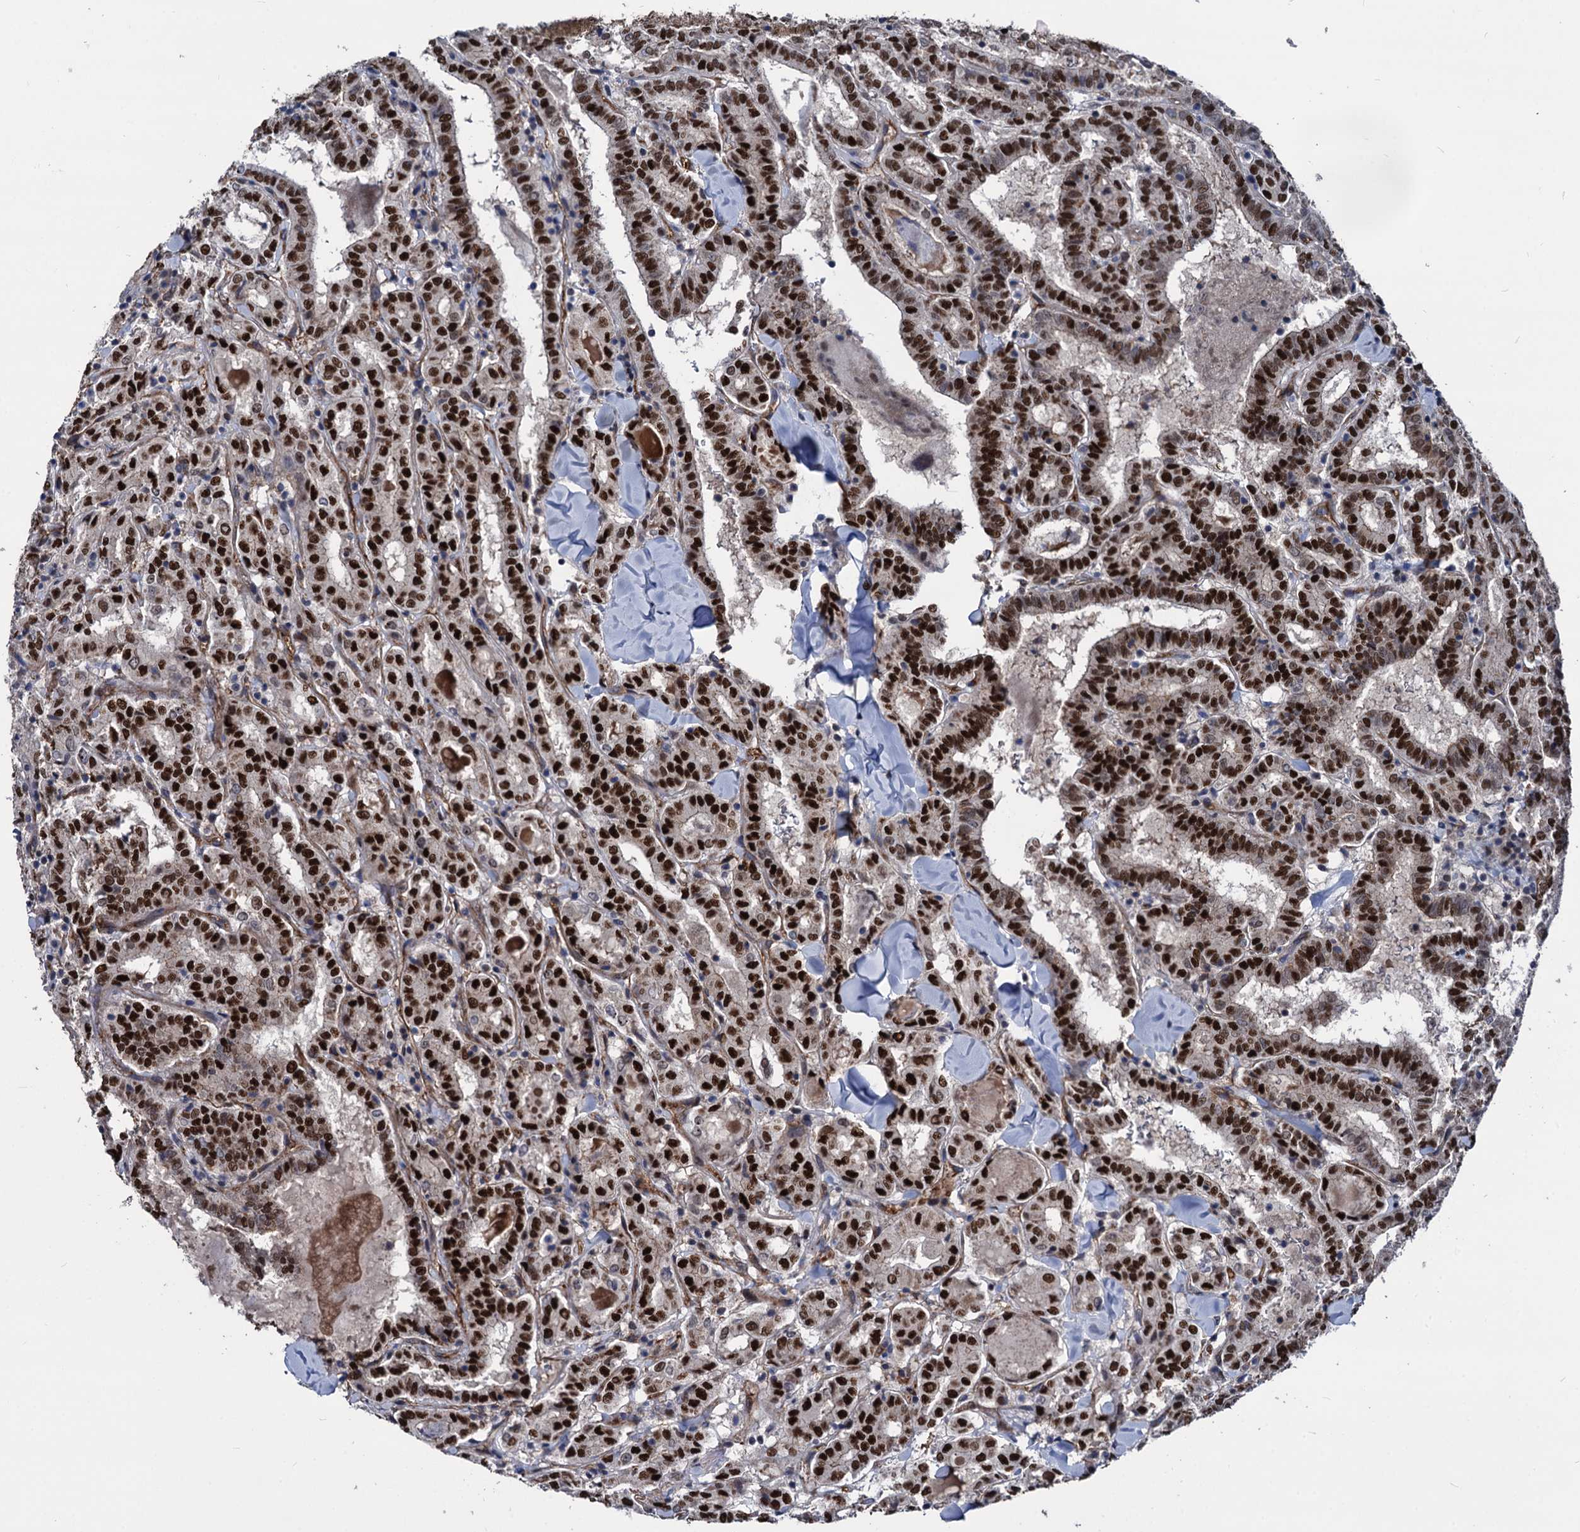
{"staining": {"intensity": "strong", "quantity": ">75%", "location": "nuclear"}, "tissue": "thyroid cancer", "cell_type": "Tumor cells", "image_type": "cancer", "snomed": [{"axis": "morphology", "description": "Papillary adenocarcinoma, NOS"}, {"axis": "topography", "description": "Thyroid gland"}], "caption": "This photomicrograph displays IHC staining of thyroid cancer (papillary adenocarcinoma), with high strong nuclear expression in about >75% of tumor cells.", "gene": "GALNT11", "patient": {"sex": "female", "age": 72}}